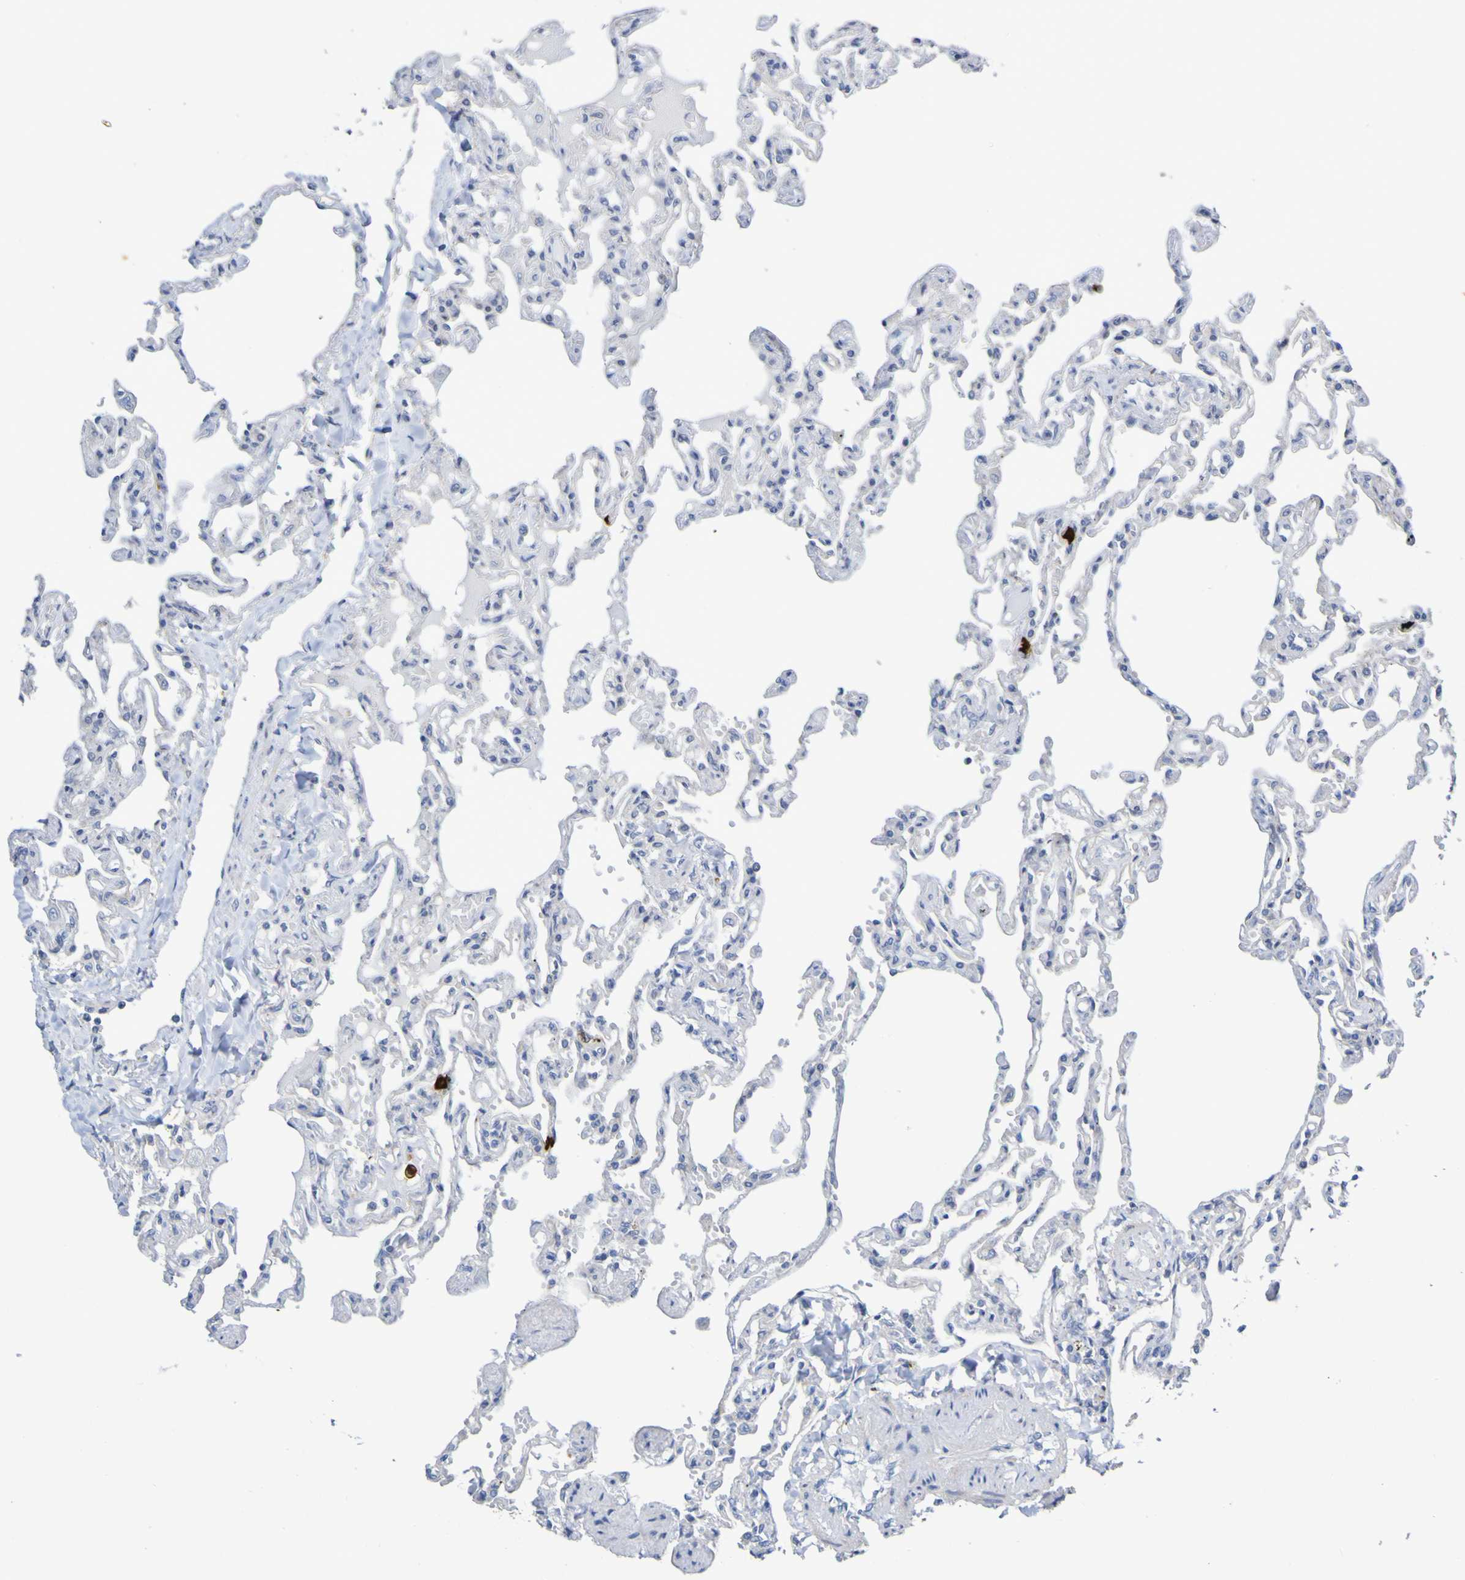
{"staining": {"intensity": "negative", "quantity": "none", "location": "none"}, "tissue": "lung", "cell_type": "Alveolar cells", "image_type": "normal", "snomed": [{"axis": "morphology", "description": "Normal tissue, NOS"}, {"axis": "topography", "description": "Lung"}], "caption": "This is an IHC image of benign lung. There is no staining in alveolar cells.", "gene": "C11orf24", "patient": {"sex": "male", "age": 21}}